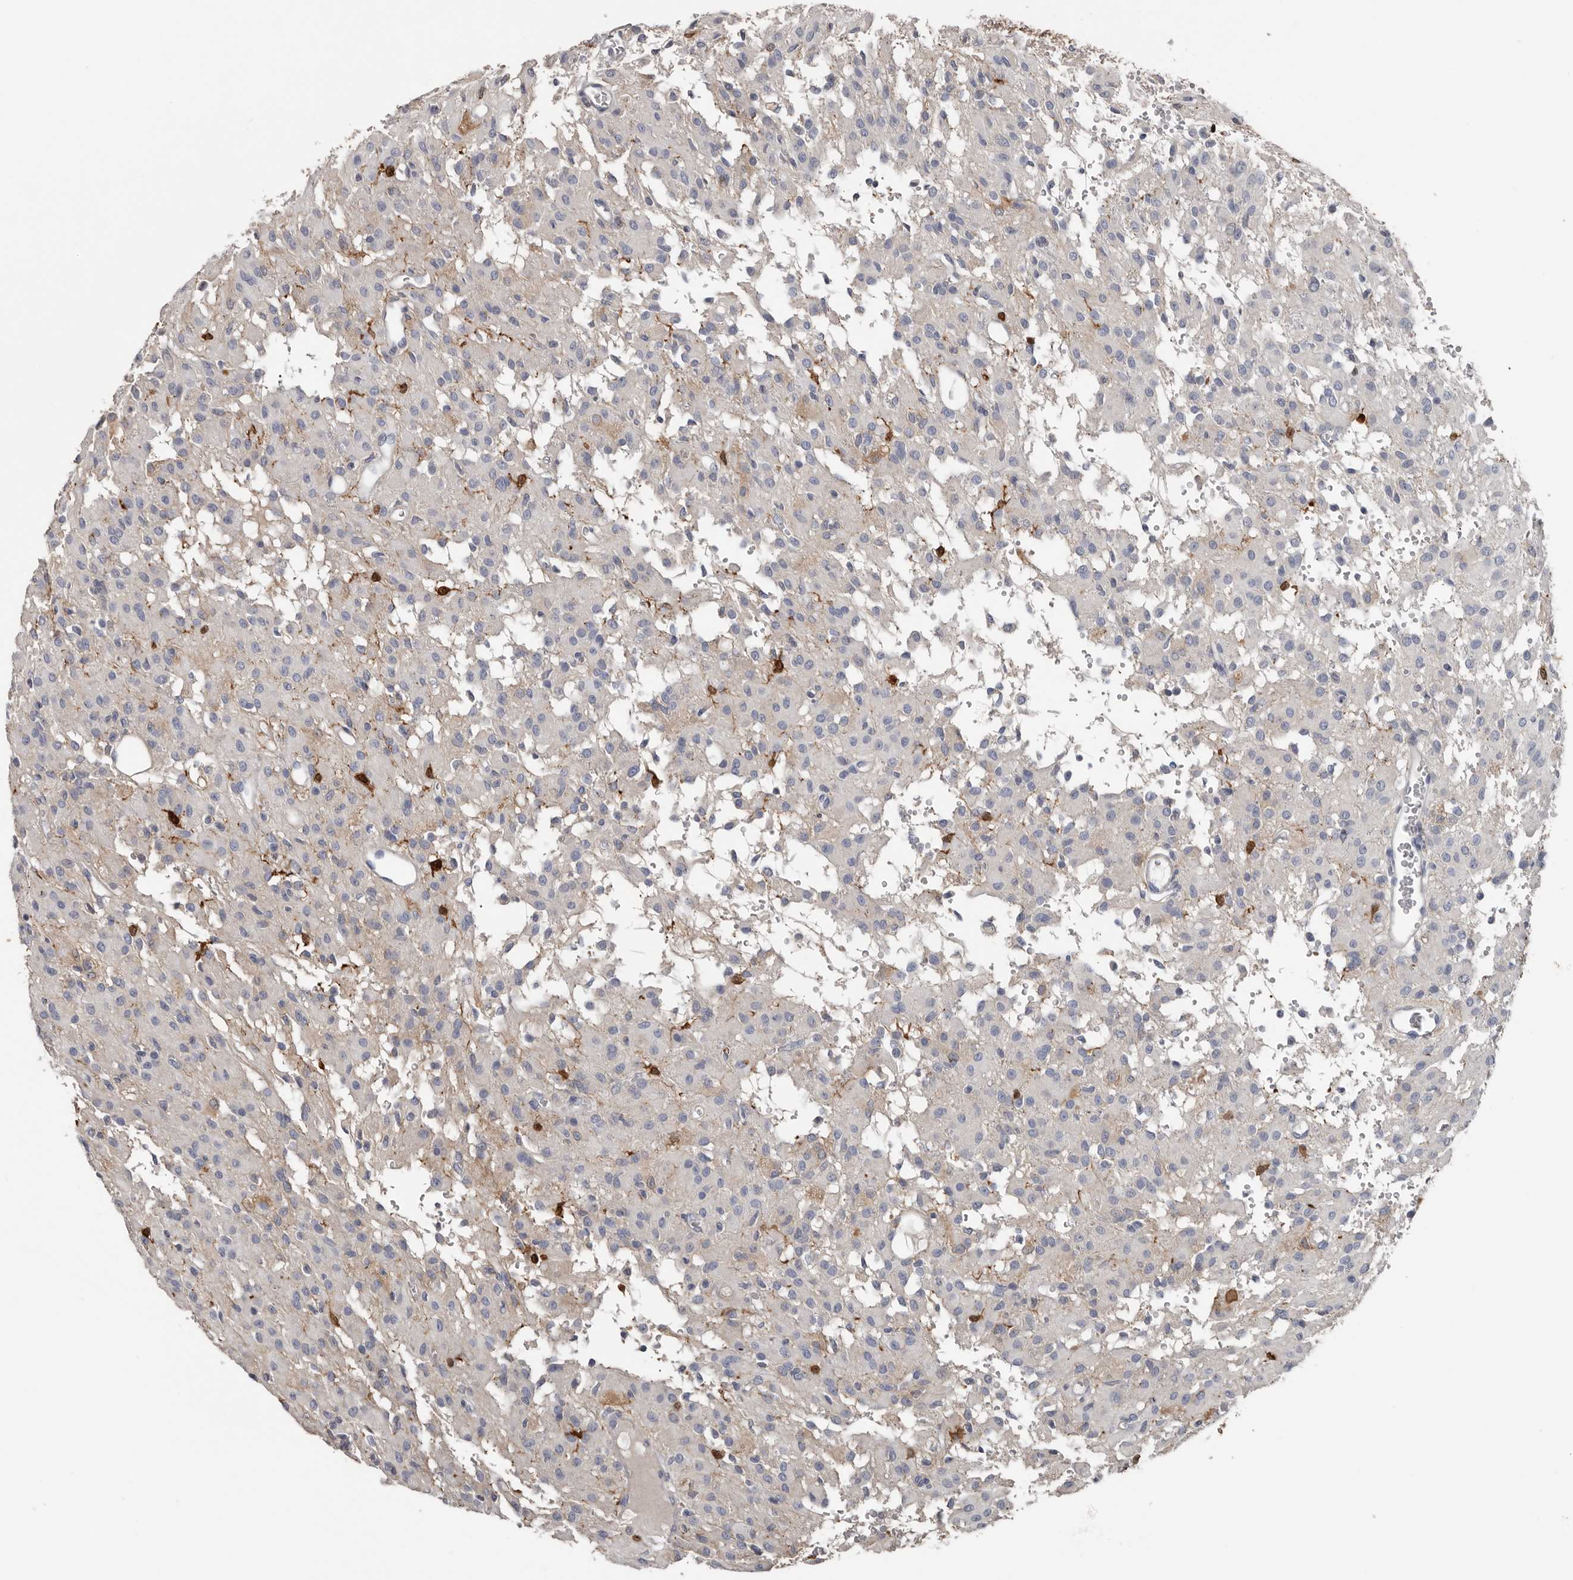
{"staining": {"intensity": "negative", "quantity": "none", "location": "none"}, "tissue": "glioma", "cell_type": "Tumor cells", "image_type": "cancer", "snomed": [{"axis": "morphology", "description": "Glioma, malignant, High grade"}, {"axis": "topography", "description": "Brain"}], "caption": "Micrograph shows no protein staining in tumor cells of high-grade glioma (malignant) tissue.", "gene": "FABP7", "patient": {"sex": "female", "age": 59}}